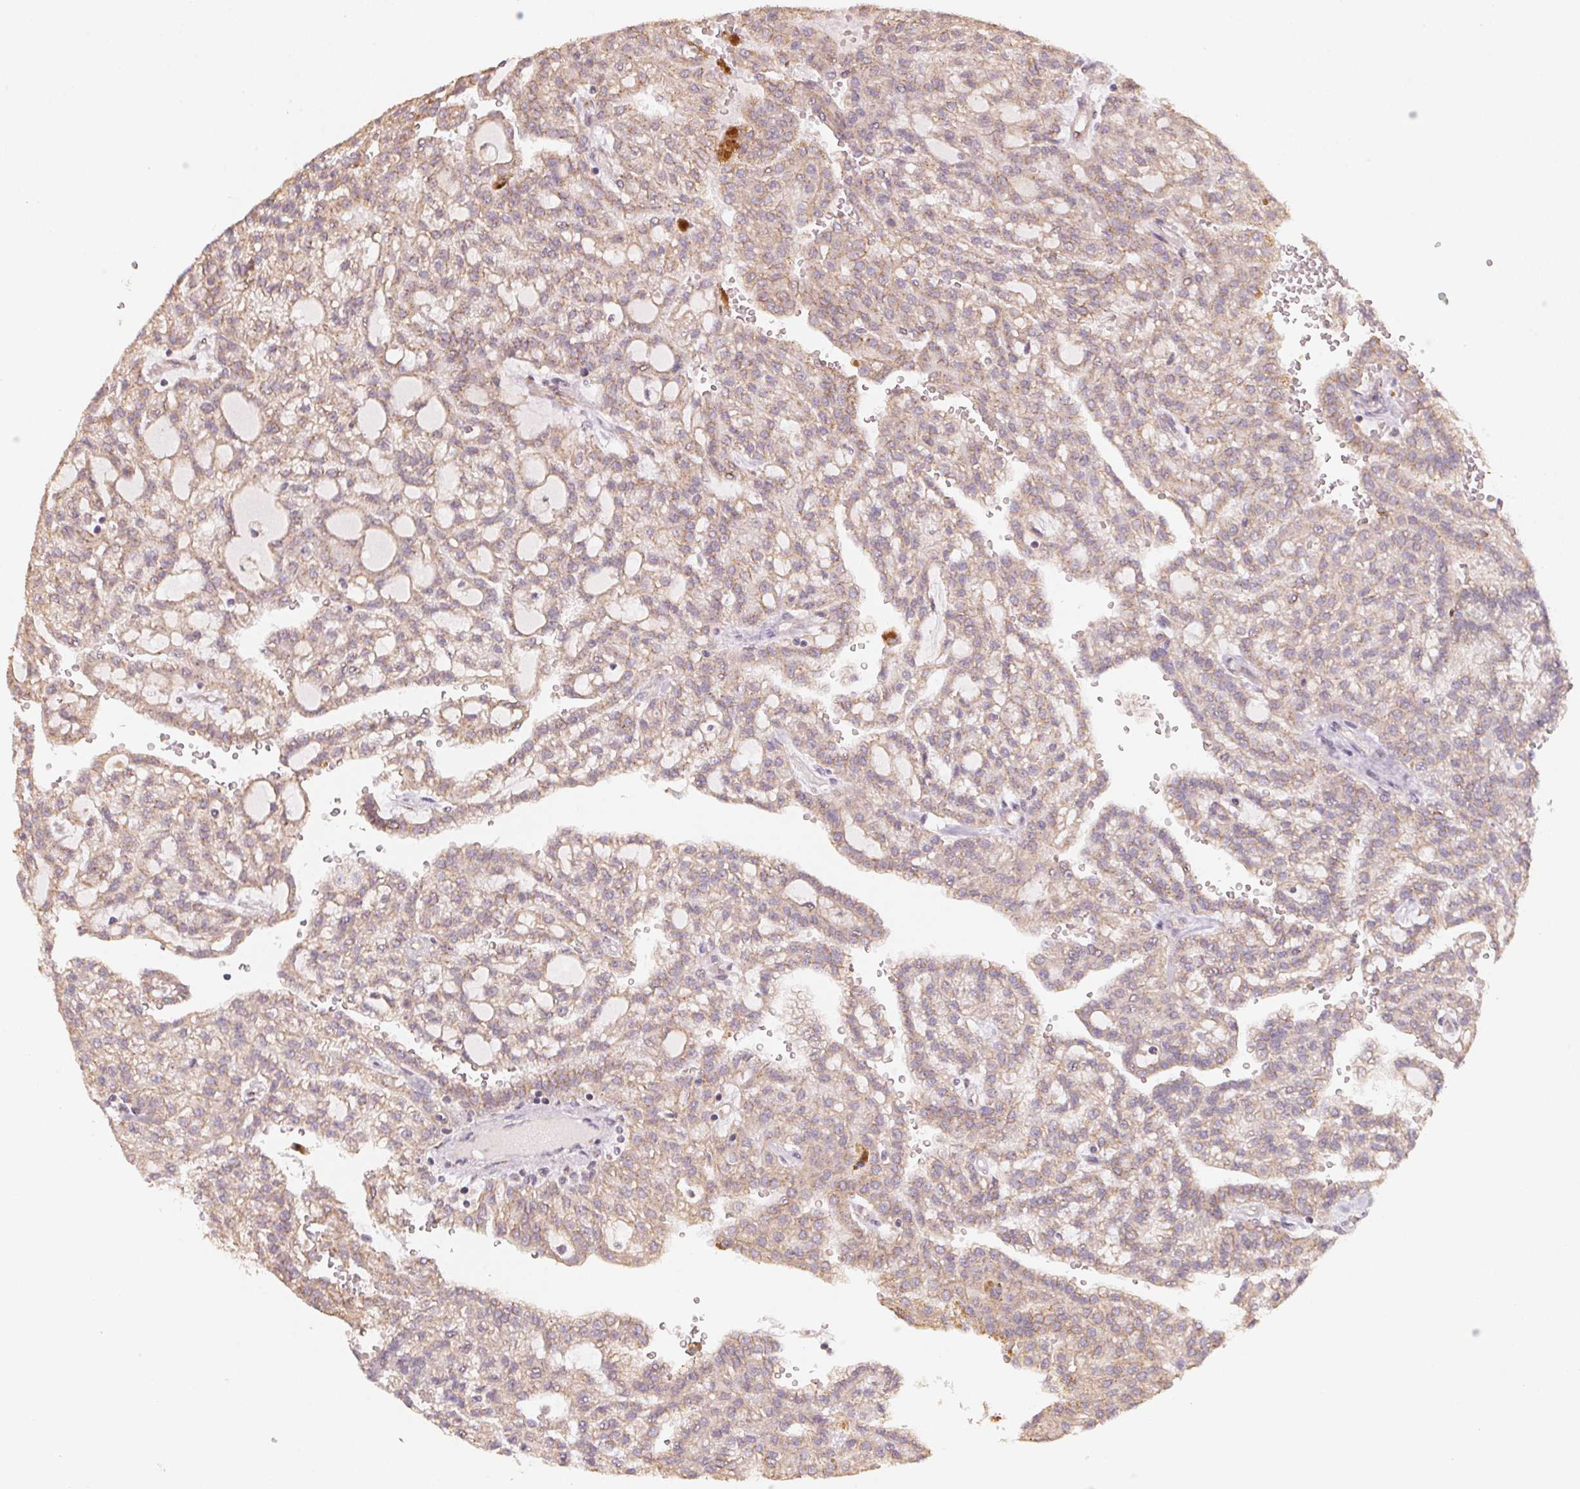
{"staining": {"intensity": "weak", "quantity": ">75%", "location": "cytoplasmic/membranous"}, "tissue": "renal cancer", "cell_type": "Tumor cells", "image_type": "cancer", "snomed": [{"axis": "morphology", "description": "Adenocarcinoma, NOS"}, {"axis": "topography", "description": "Kidney"}], "caption": "Protein staining shows weak cytoplasmic/membranous positivity in approximately >75% of tumor cells in renal cancer.", "gene": "TSPAN12", "patient": {"sex": "male", "age": 63}}